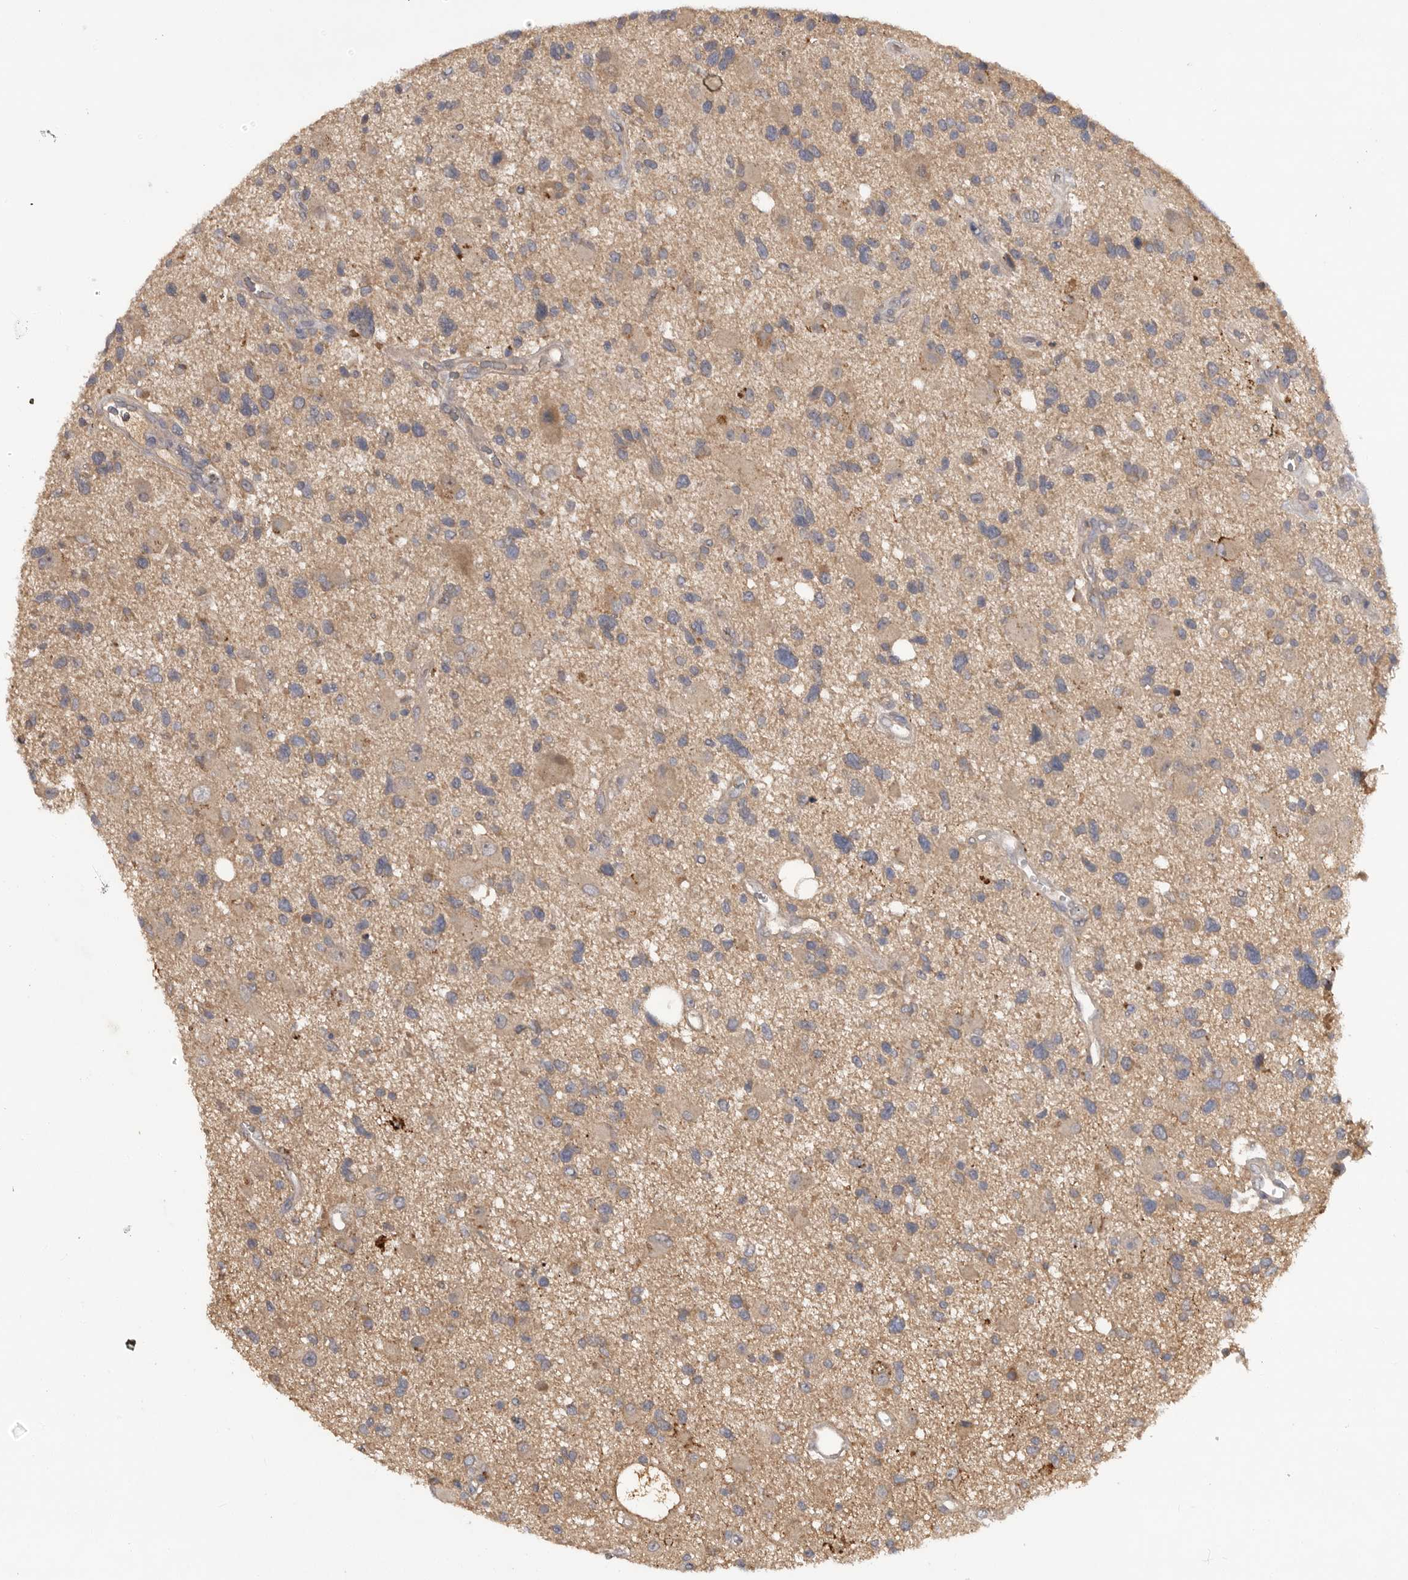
{"staining": {"intensity": "weak", "quantity": "<25%", "location": "cytoplasmic/membranous"}, "tissue": "glioma", "cell_type": "Tumor cells", "image_type": "cancer", "snomed": [{"axis": "morphology", "description": "Glioma, malignant, High grade"}, {"axis": "topography", "description": "Brain"}], "caption": "The photomicrograph reveals no significant positivity in tumor cells of glioma. (Brightfield microscopy of DAB immunohistochemistry at high magnification).", "gene": "DHDDS", "patient": {"sex": "male", "age": 33}}